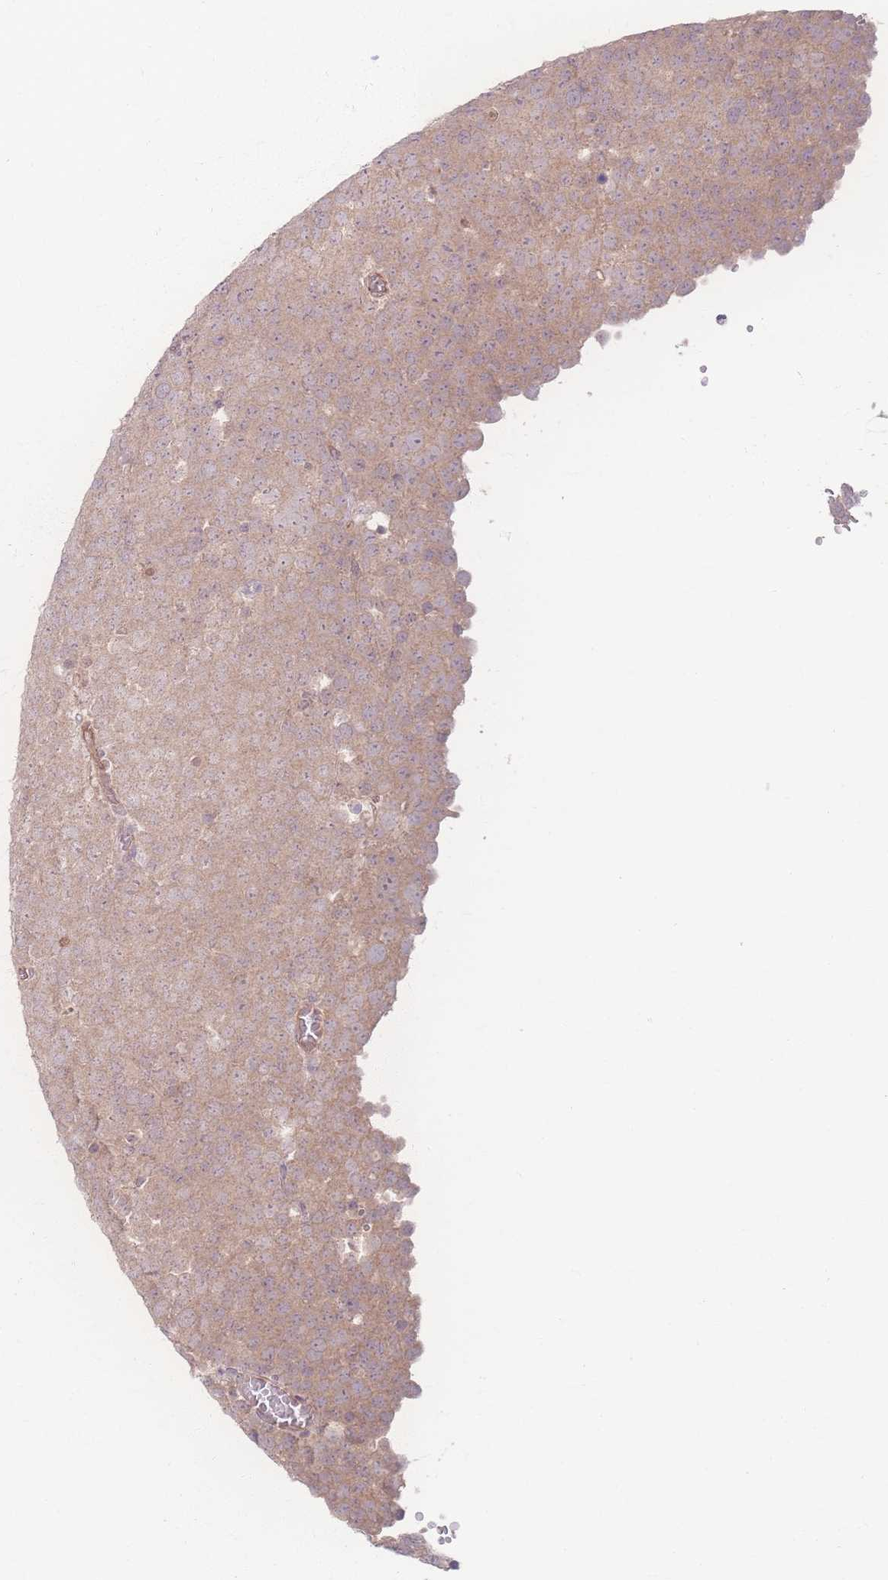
{"staining": {"intensity": "weak", "quantity": ">75%", "location": "cytoplasmic/membranous"}, "tissue": "testis cancer", "cell_type": "Tumor cells", "image_type": "cancer", "snomed": [{"axis": "morphology", "description": "Normal tissue, NOS"}, {"axis": "morphology", "description": "Seminoma, NOS"}, {"axis": "topography", "description": "Testis"}], "caption": "A low amount of weak cytoplasmic/membranous staining is appreciated in approximately >75% of tumor cells in testis cancer (seminoma) tissue.", "gene": "INSR", "patient": {"sex": "male", "age": 71}}